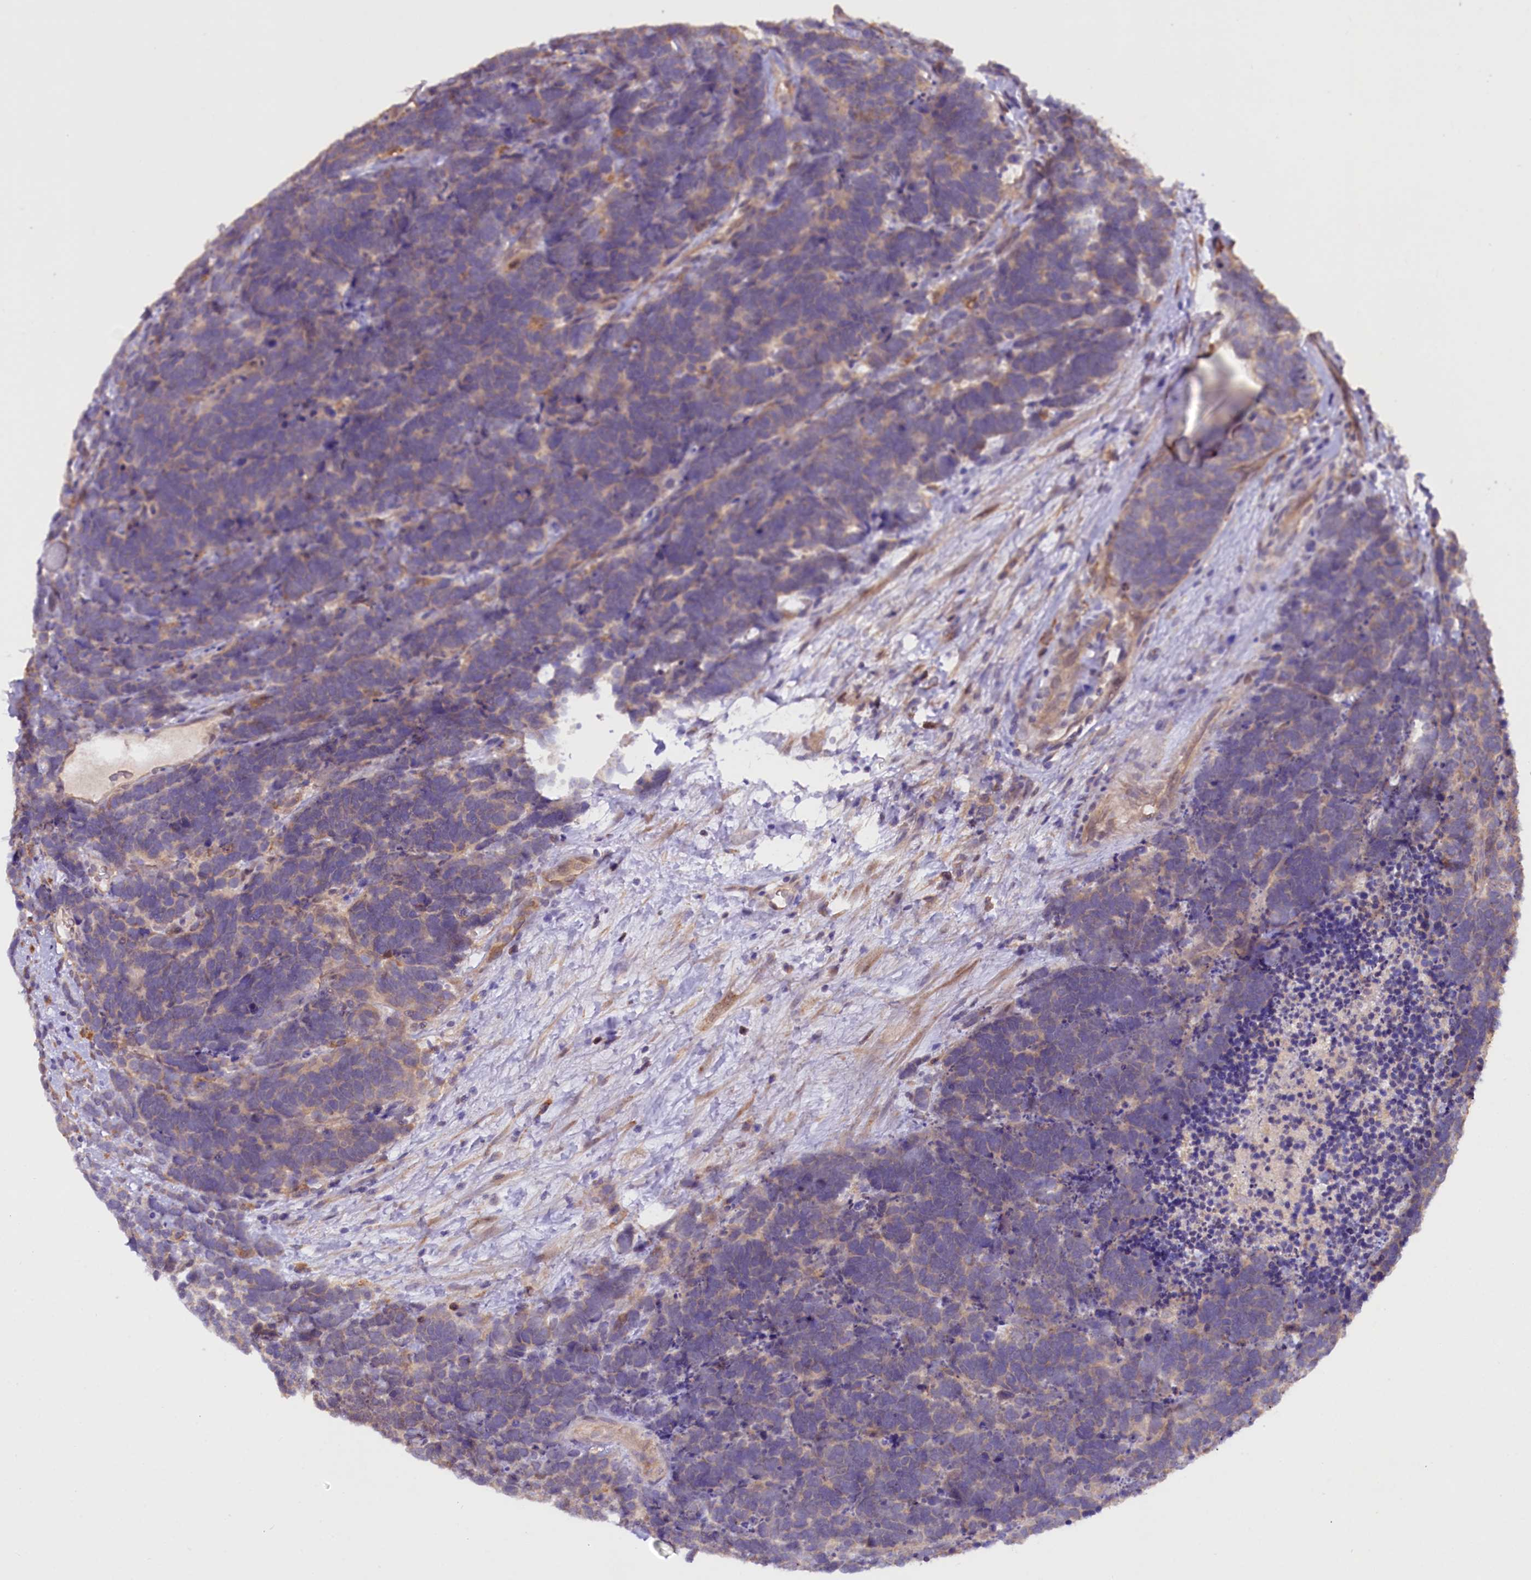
{"staining": {"intensity": "weak", "quantity": "<25%", "location": "cytoplasmic/membranous"}, "tissue": "carcinoid", "cell_type": "Tumor cells", "image_type": "cancer", "snomed": [{"axis": "morphology", "description": "Carcinoma, NOS"}, {"axis": "morphology", "description": "Carcinoid, malignant, NOS"}, {"axis": "topography", "description": "Urinary bladder"}], "caption": "This is an immunohistochemistry micrograph of carcinoma. There is no staining in tumor cells.", "gene": "ETFBKMT", "patient": {"sex": "male", "age": 57}}